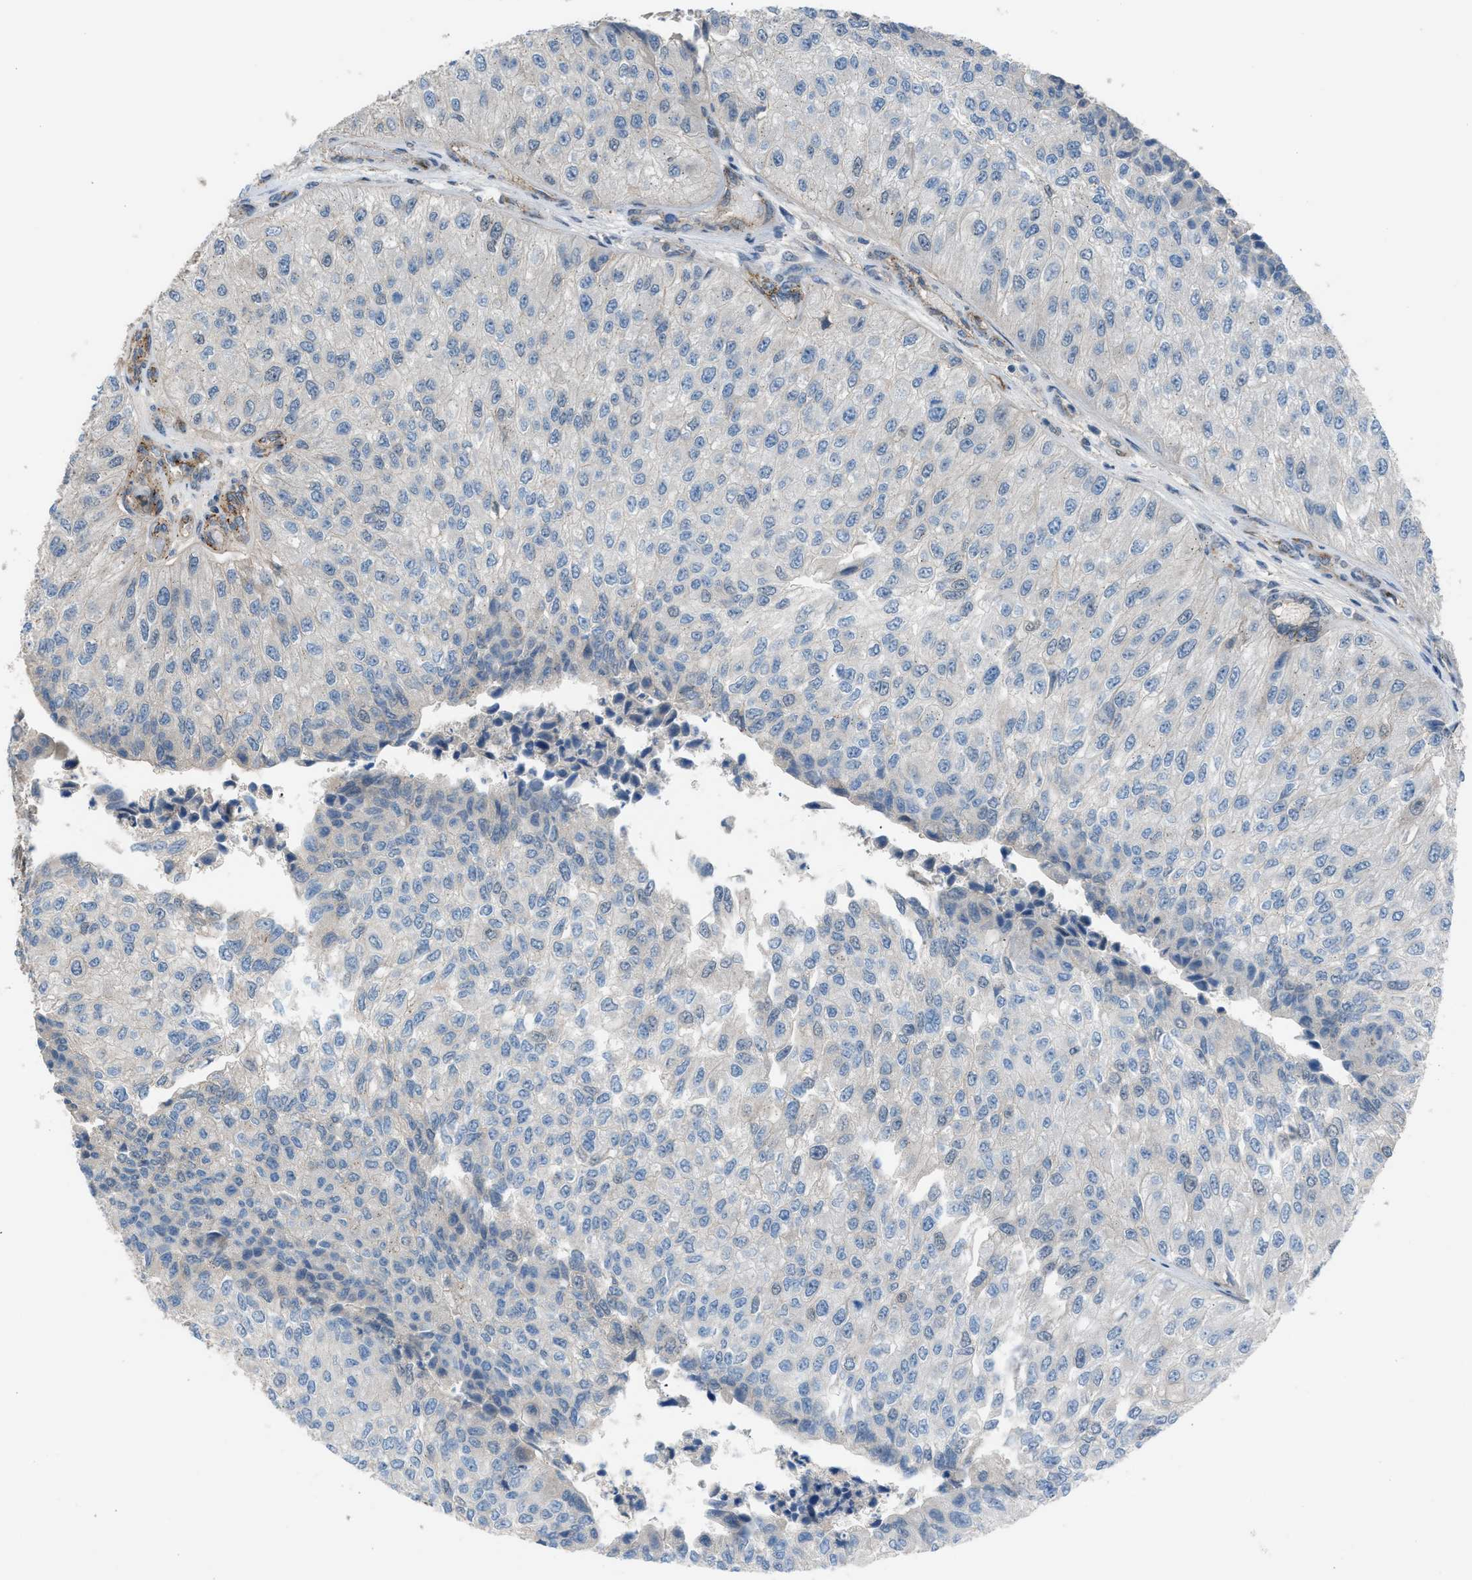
{"staining": {"intensity": "negative", "quantity": "none", "location": "none"}, "tissue": "urothelial cancer", "cell_type": "Tumor cells", "image_type": "cancer", "snomed": [{"axis": "morphology", "description": "Urothelial carcinoma, High grade"}, {"axis": "topography", "description": "Kidney"}, {"axis": "topography", "description": "Urinary bladder"}], "caption": "This is an immunohistochemistry (IHC) histopathology image of urothelial cancer. There is no positivity in tumor cells.", "gene": "CRTC1", "patient": {"sex": "male", "age": 77}}